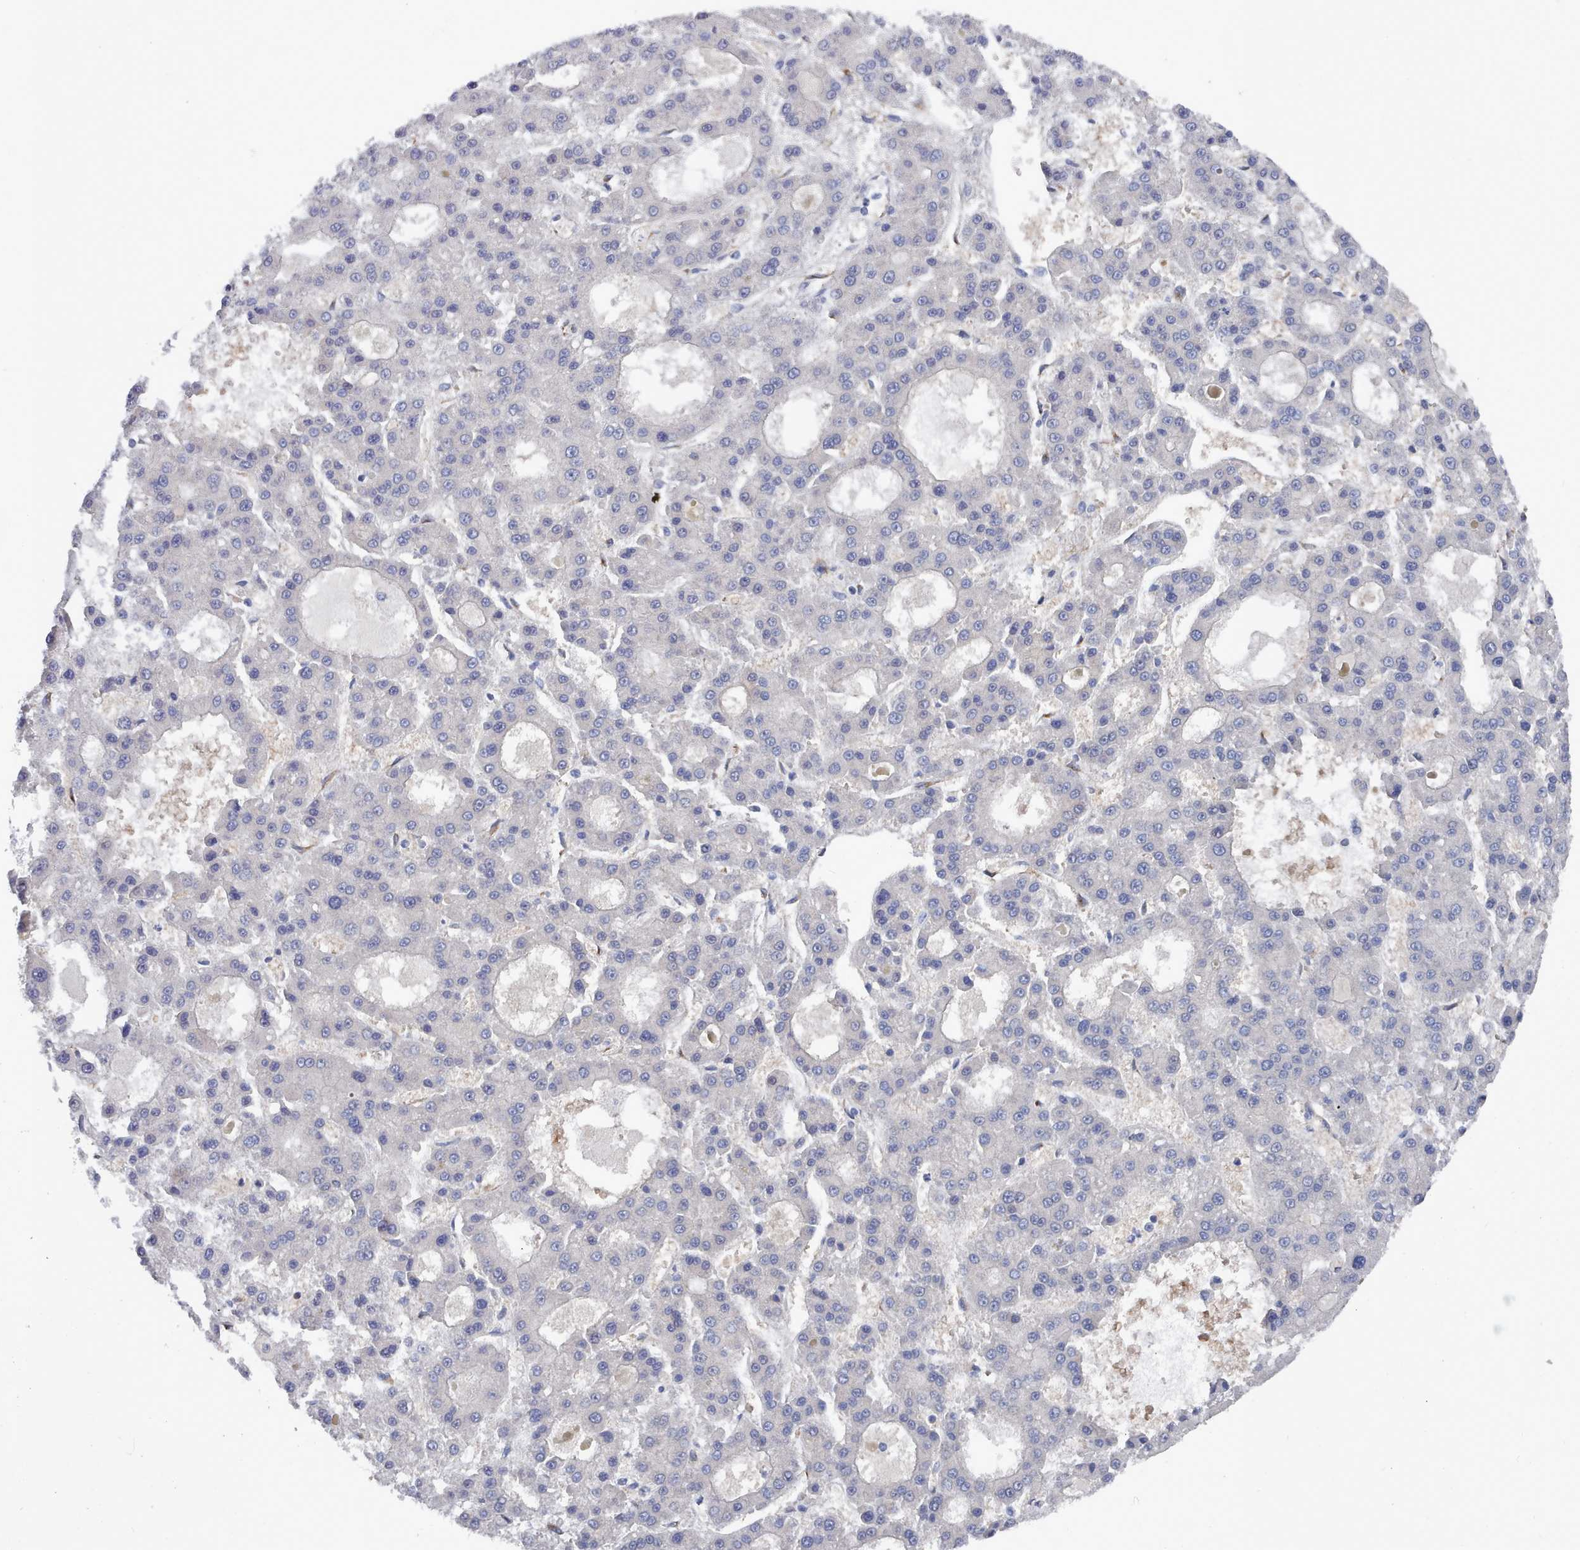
{"staining": {"intensity": "negative", "quantity": "none", "location": "none"}, "tissue": "liver cancer", "cell_type": "Tumor cells", "image_type": "cancer", "snomed": [{"axis": "morphology", "description": "Carcinoma, Hepatocellular, NOS"}, {"axis": "topography", "description": "Liver"}], "caption": "Human liver cancer (hepatocellular carcinoma) stained for a protein using IHC demonstrates no staining in tumor cells.", "gene": "PDE4C", "patient": {"sex": "male", "age": 70}}